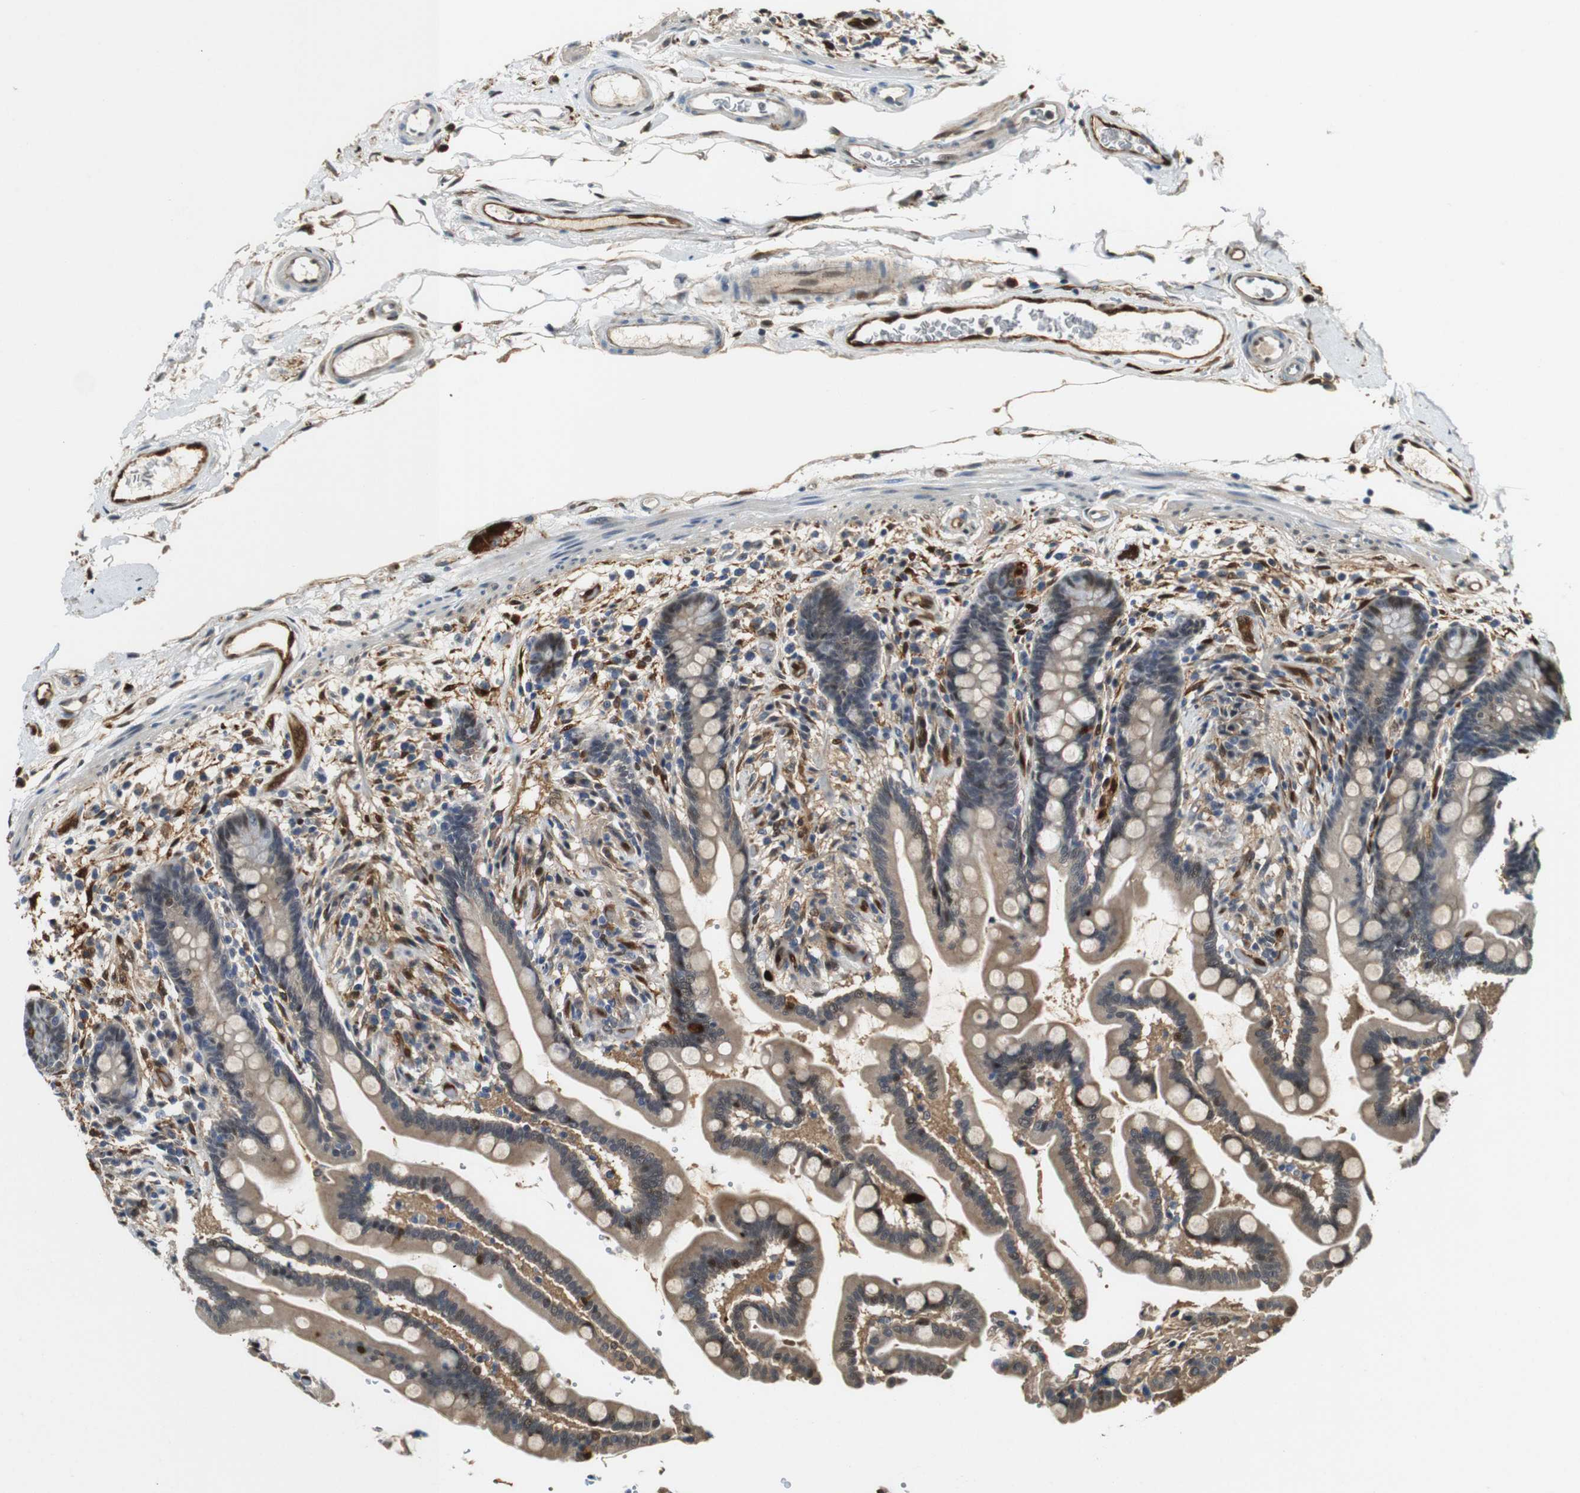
{"staining": {"intensity": "moderate", "quantity": ">75%", "location": "cytoplasmic/membranous"}, "tissue": "colon", "cell_type": "Endothelial cells", "image_type": "normal", "snomed": [{"axis": "morphology", "description": "Normal tissue, NOS"}, {"axis": "topography", "description": "Colon"}], "caption": "Approximately >75% of endothelial cells in benign colon demonstrate moderate cytoplasmic/membranous protein staining as visualized by brown immunohistochemical staining.", "gene": "LXN", "patient": {"sex": "male", "age": 73}}